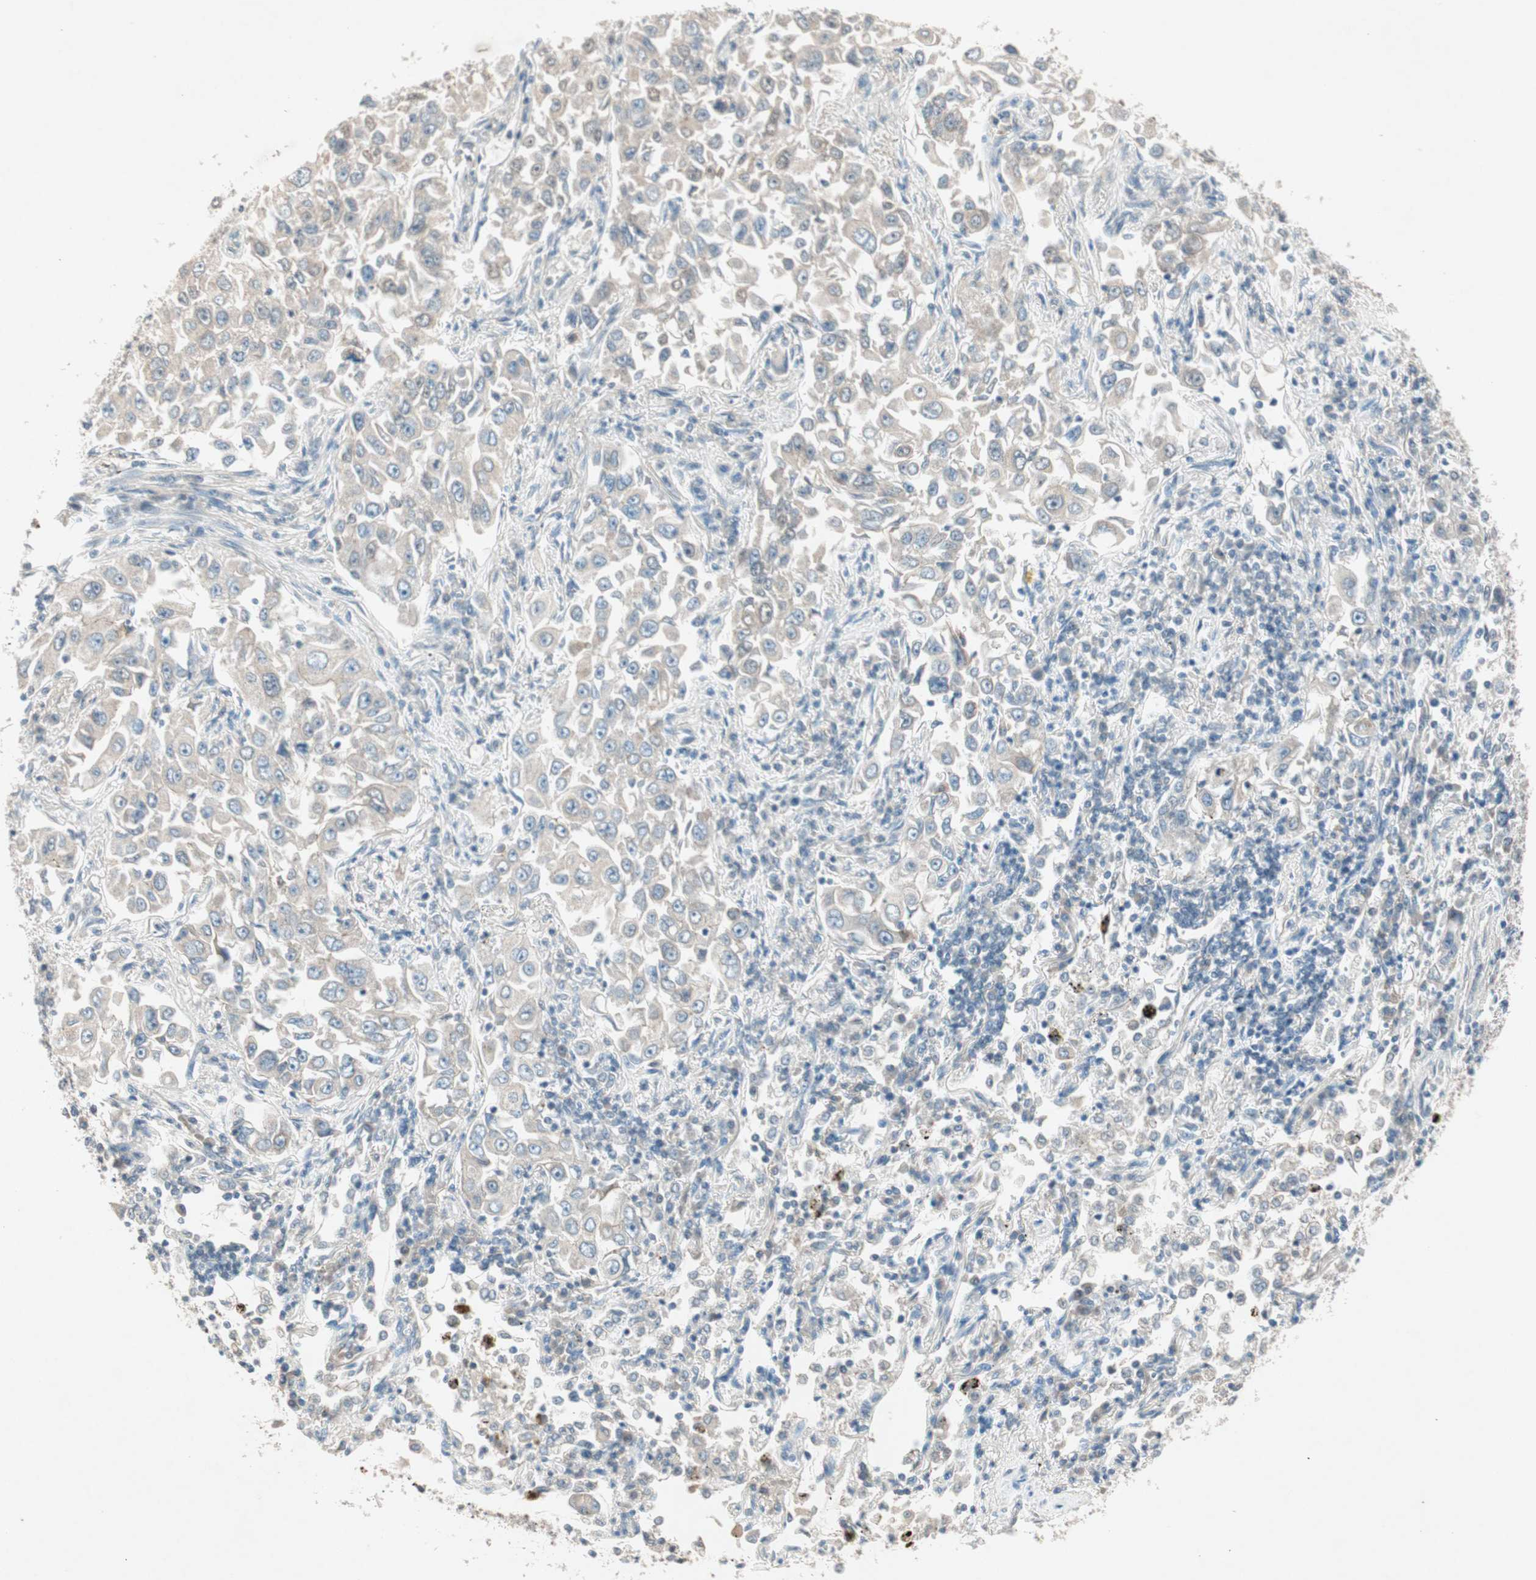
{"staining": {"intensity": "negative", "quantity": "none", "location": "none"}, "tissue": "lung cancer", "cell_type": "Tumor cells", "image_type": "cancer", "snomed": [{"axis": "morphology", "description": "Adenocarcinoma, NOS"}, {"axis": "topography", "description": "Lung"}], "caption": "An image of lung cancer stained for a protein displays no brown staining in tumor cells.", "gene": "NKAIN1", "patient": {"sex": "male", "age": 84}}